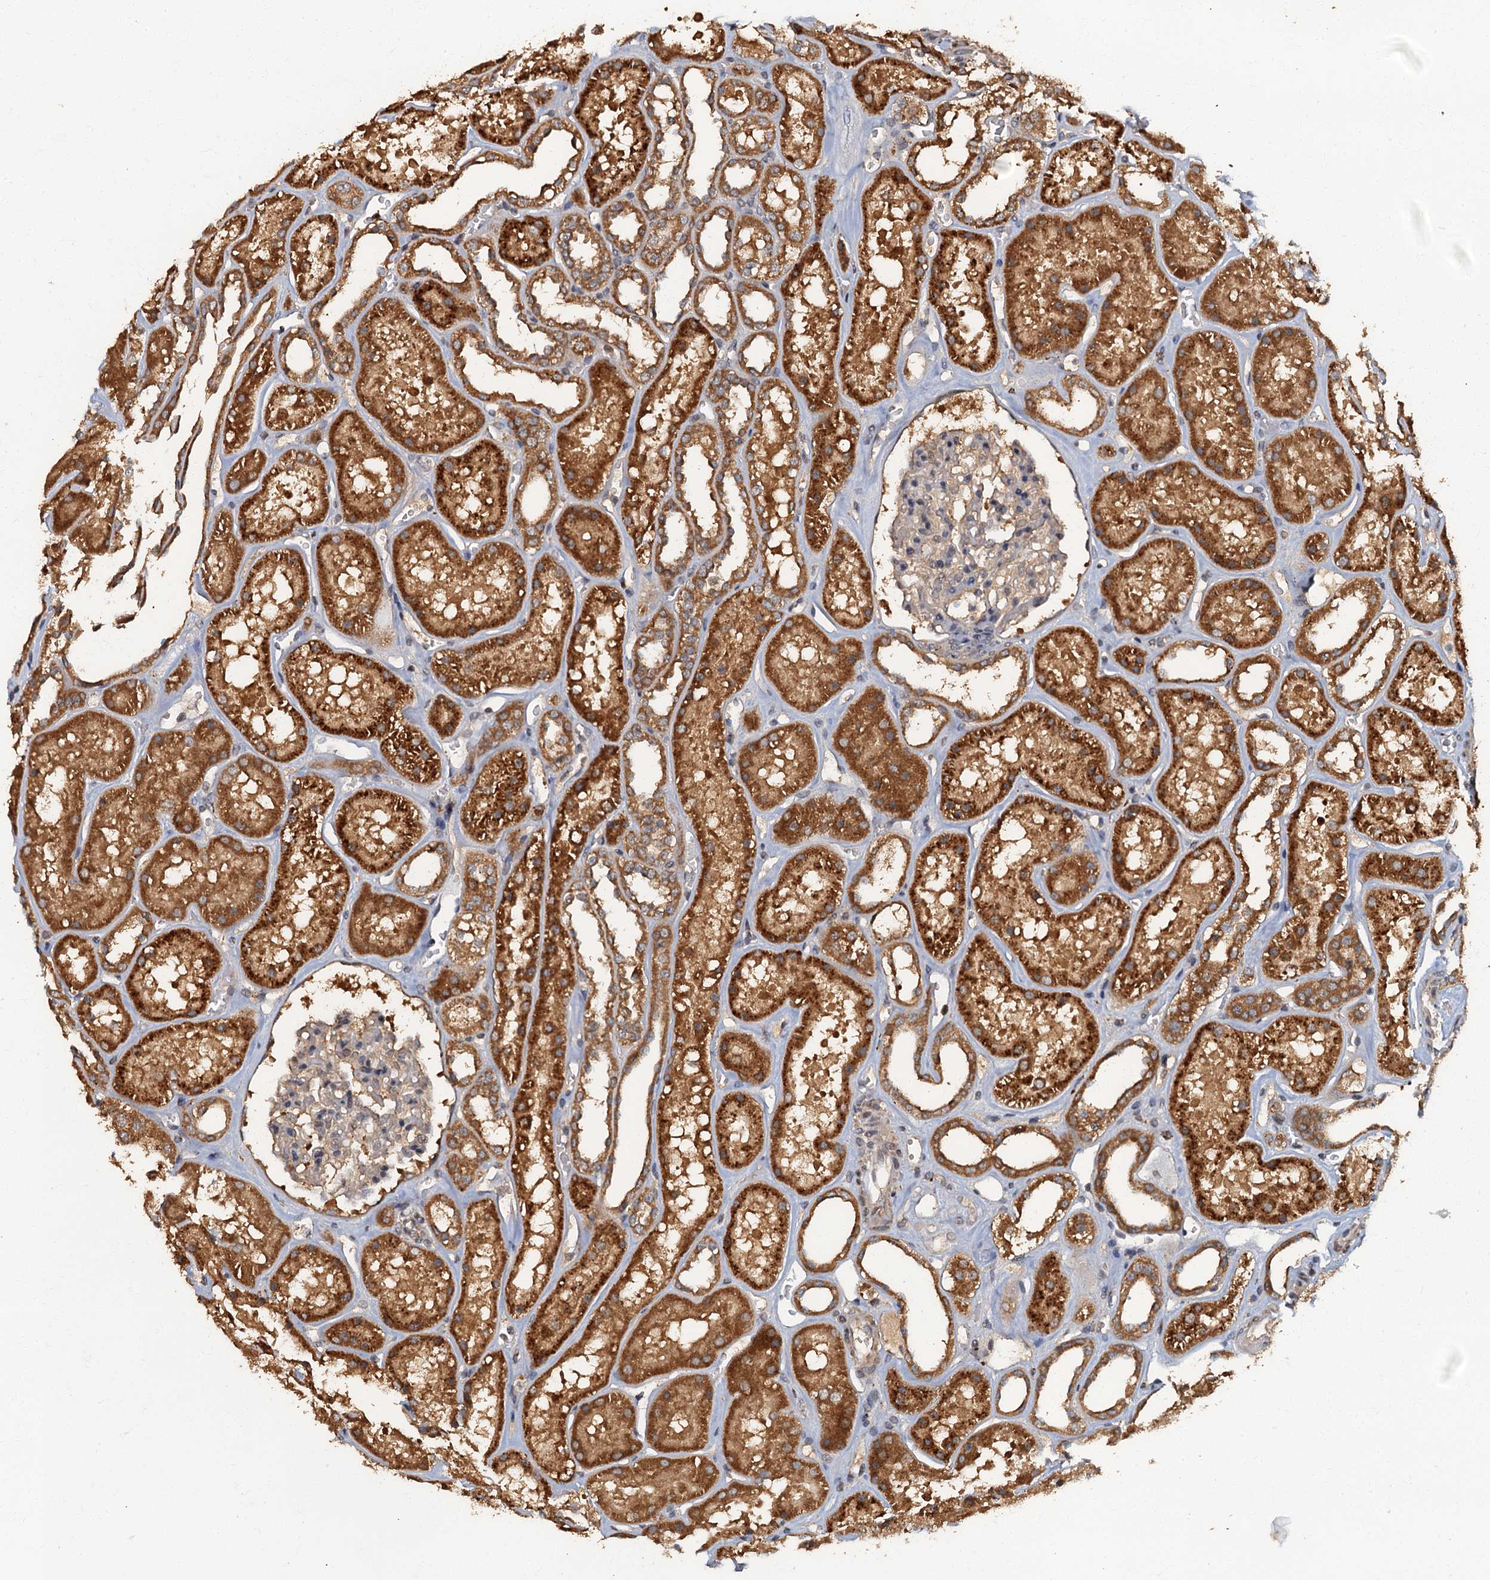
{"staining": {"intensity": "moderate", "quantity": "<25%", "location": "cytoplasmic/membranous"}, "tissue": "kidney", "cell_type": "Cells in glomeruli", "image_type": "normal", "snomed": [{"axis": "morphology", "description": "Normal tissue, NOS"}, {"axis": "topography", "description": "Kidney"}], "caption": "The histopathology image exhibits a brown stain indicating the presence of a protein in the cytoplasmic/membranous of cells in glomeruli in kidney.", "gene": "WDCP", "patient": {"sex": "female", "age": 41}}